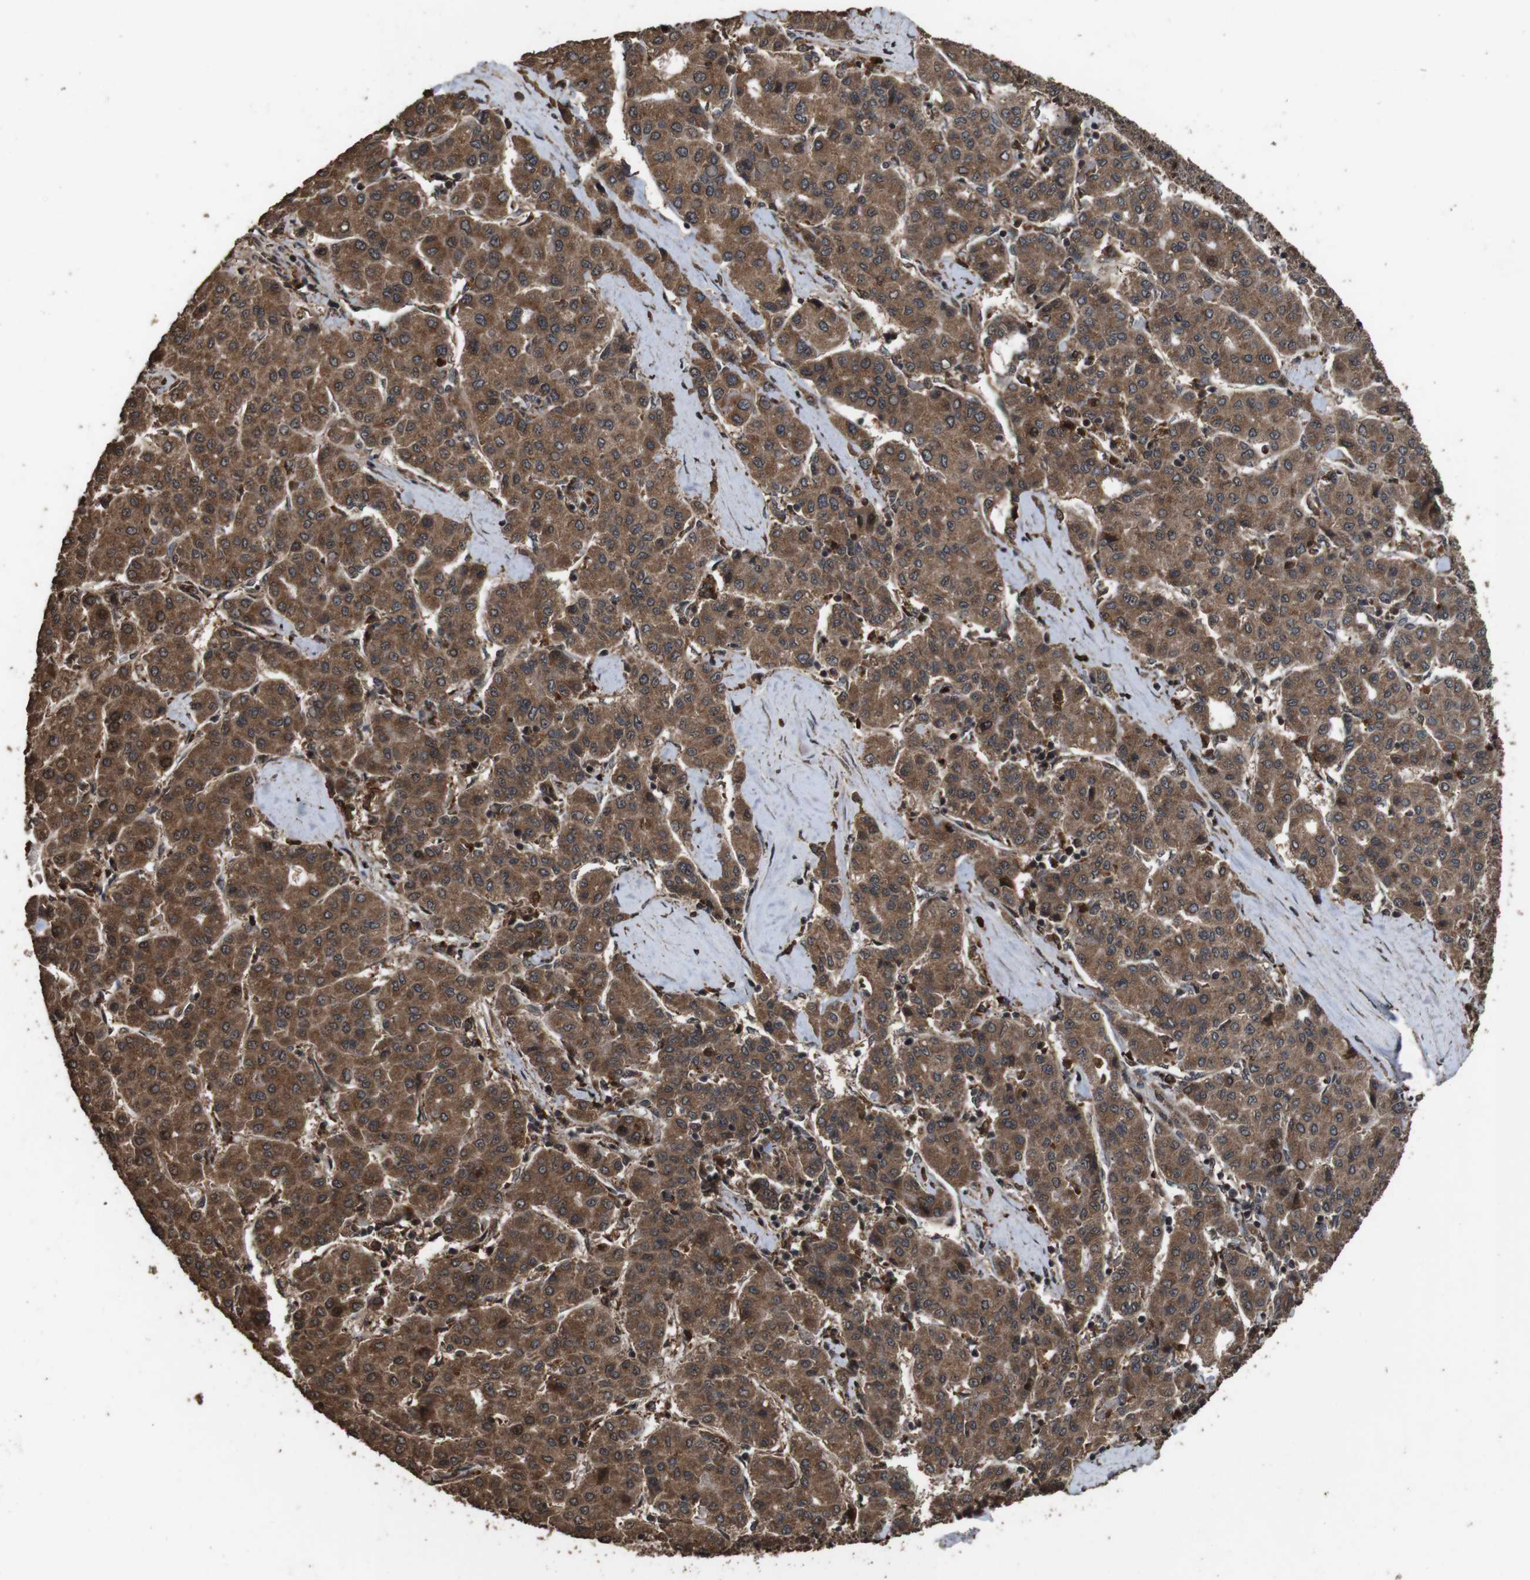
{"staining": {"intensity": "strong", "quantity": ">75%", "location": "cytoplasmic/membranous"}, "tissue": "liver cancer", "cell_type": "Tumor cells", "image_type": "cancer", "snomed": [{"axis": "morphology", "description": "Carcinoma, Hepatocellular, NOS"}, {"axis": "topography", "description": "Liver"}], "caption": "High-power microscopy captured an IHC micrograph of liver hepatocellular carcinoma, revealing strong cytoplasmic/membranous positivity in about >75% of tumor cells.", "gene": "RRAS2", "patient": {"sex": "male", "age": 65}}